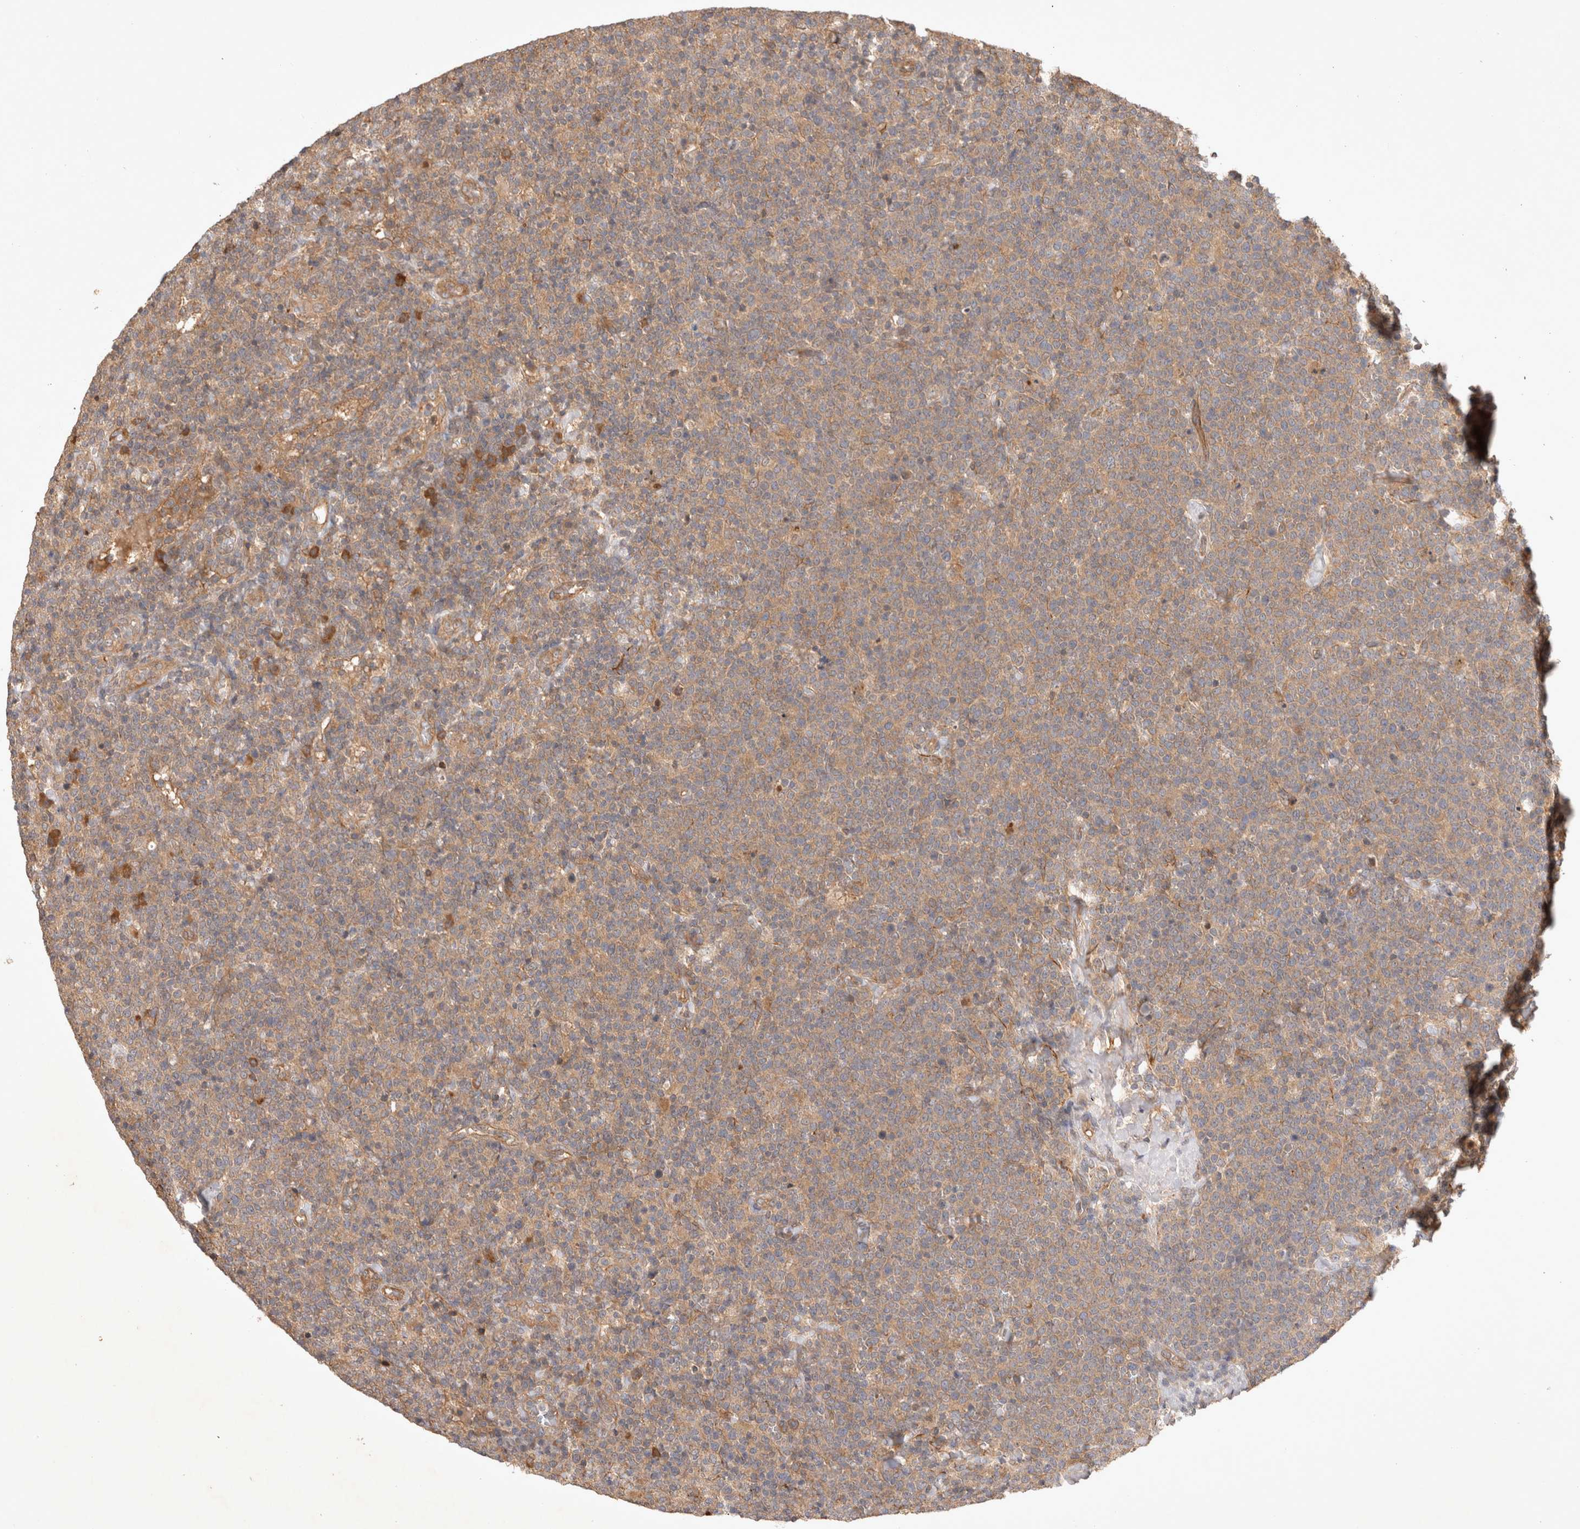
{"staining": {"intensity": "moderate", "quantity": ">75%", "location": "cytoplasmic/membranous"}, "tissue": "lymphoma", "cell_type": "Tumor cells", "image_type": "cancer", "snomed": [{"axis": "morphology", "description": "Malignant lymphoma, non-Hodgkin's type, High grade"}, {"axis": "topography", "description": "Lymph node"}], "caption": "Immunohistochemical staining of human malignant lymphoma, non-Hodgkin's type (high-grade) displays moderate cytoplasmic/membranous protein positivity in approximately >75% of tumor cells. (Brightfield microscopy of DAB IHC at high magnification).", "gene": "YES1", "patient": {"sex": "male", "age": 61}}